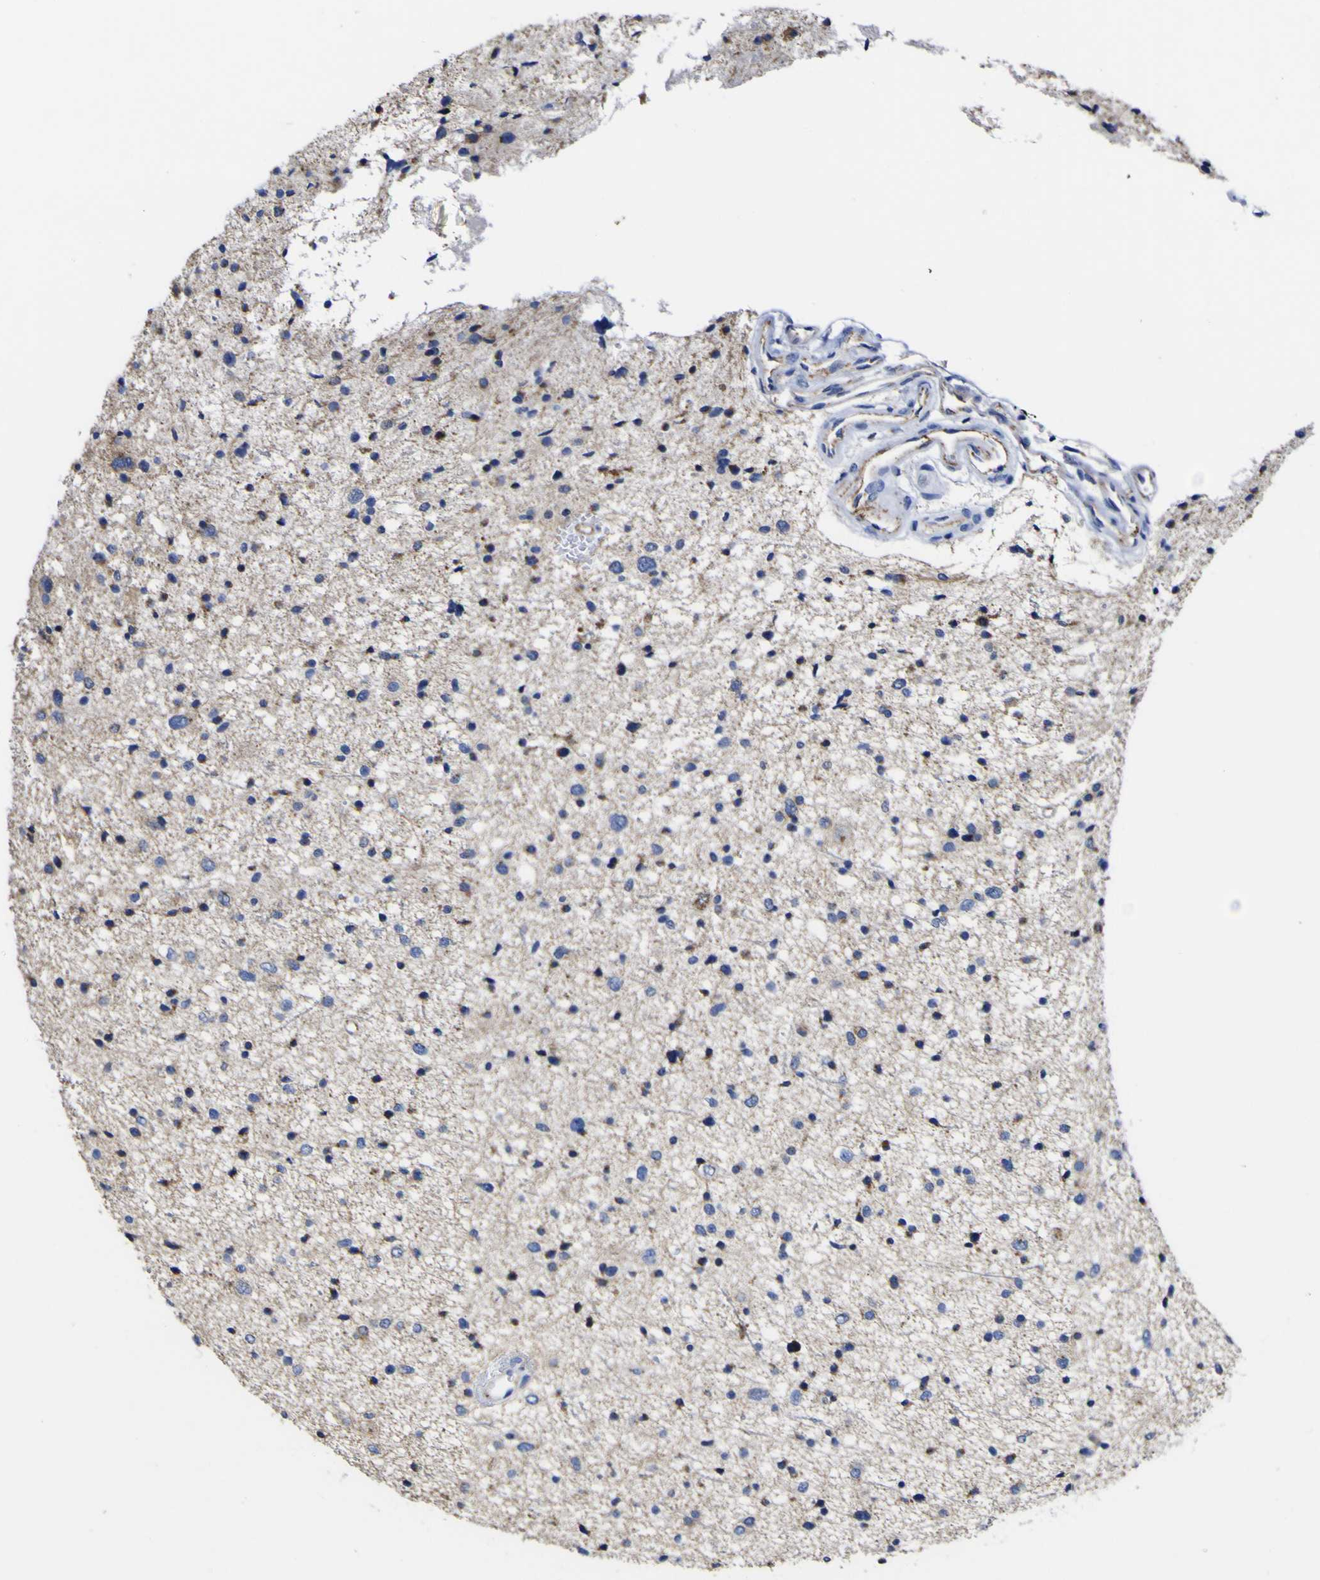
{"staining": {"intensity": "negative", "quantity": "none", "location": "none"}, "tissue": "glioma", "cell_type": "Tumor cells", "image_type": "cancer", "snomed": [{"axis": "morphology", "description": "Glioma, malignant, Low grade"}, {"axis": "topography", "description": "Brain"}], "caption": "Protein analysis of glioma displays no significant staining in tumor cells.", "gene": "GOLM1", "patient": {"sex": "female", "age": 37}}